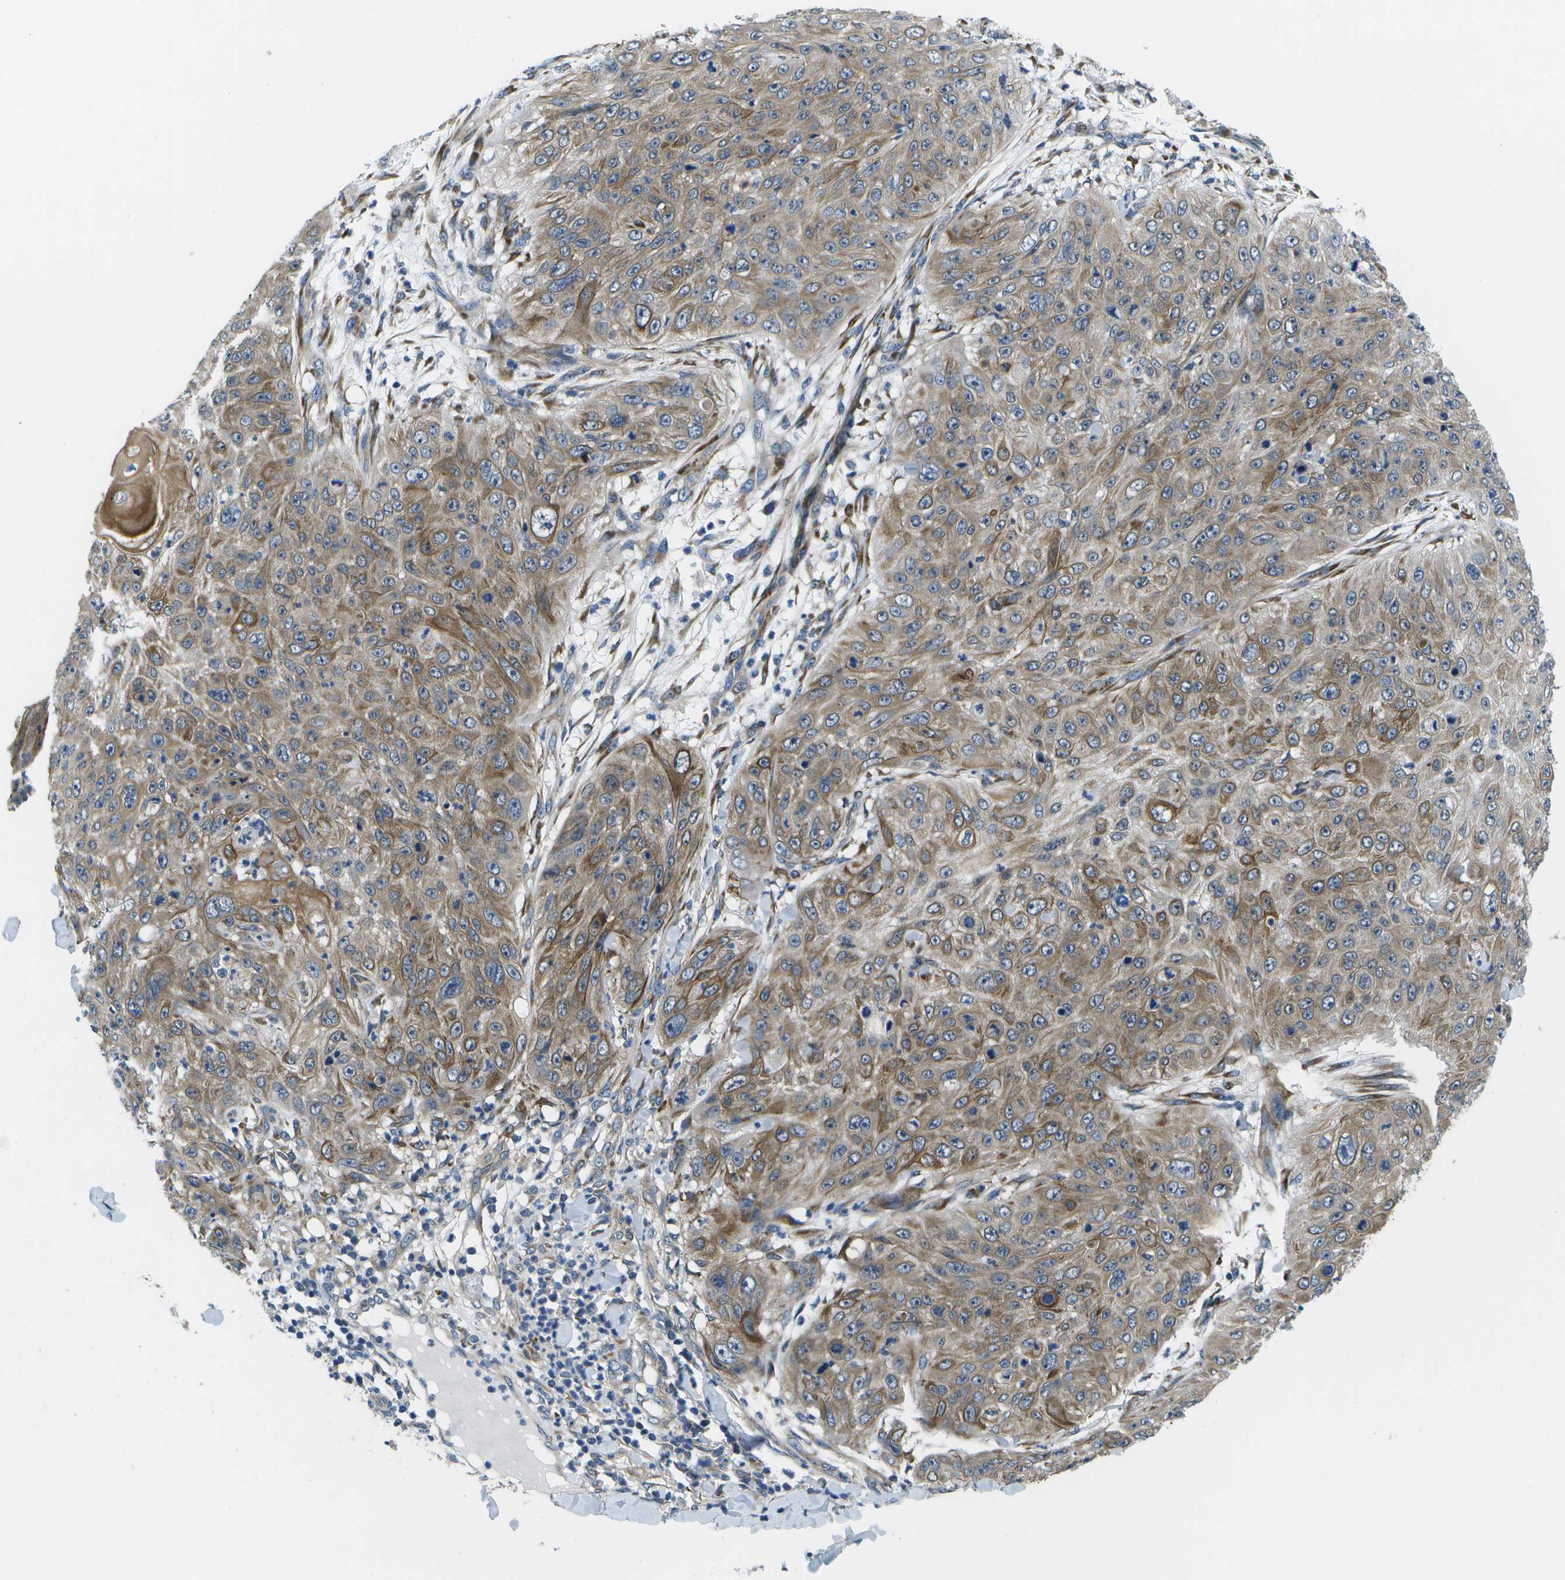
{"staining": {"intensity": "moderate", "quantity": ">75%", "location": "cytoplasmic/membranous"}, "tissue": "skin cancer", "cell_type": "Tumor cells", "image_type": "cancer", "snomed": [{"axis": "morphology", "description": "Squamous cell carcinoma, NOS"}, {"axis": "topography", "description": "Skin"}], "caption": "Immunohistochemistry (IHC) of squamous cell carcinoma (skin) exhibits medium levels of moderate cytoplasmic/membranous positivity in about >75% of tumor cells.", "gene": "P3H1", "patient": {"sex": "female", "age": 80}}